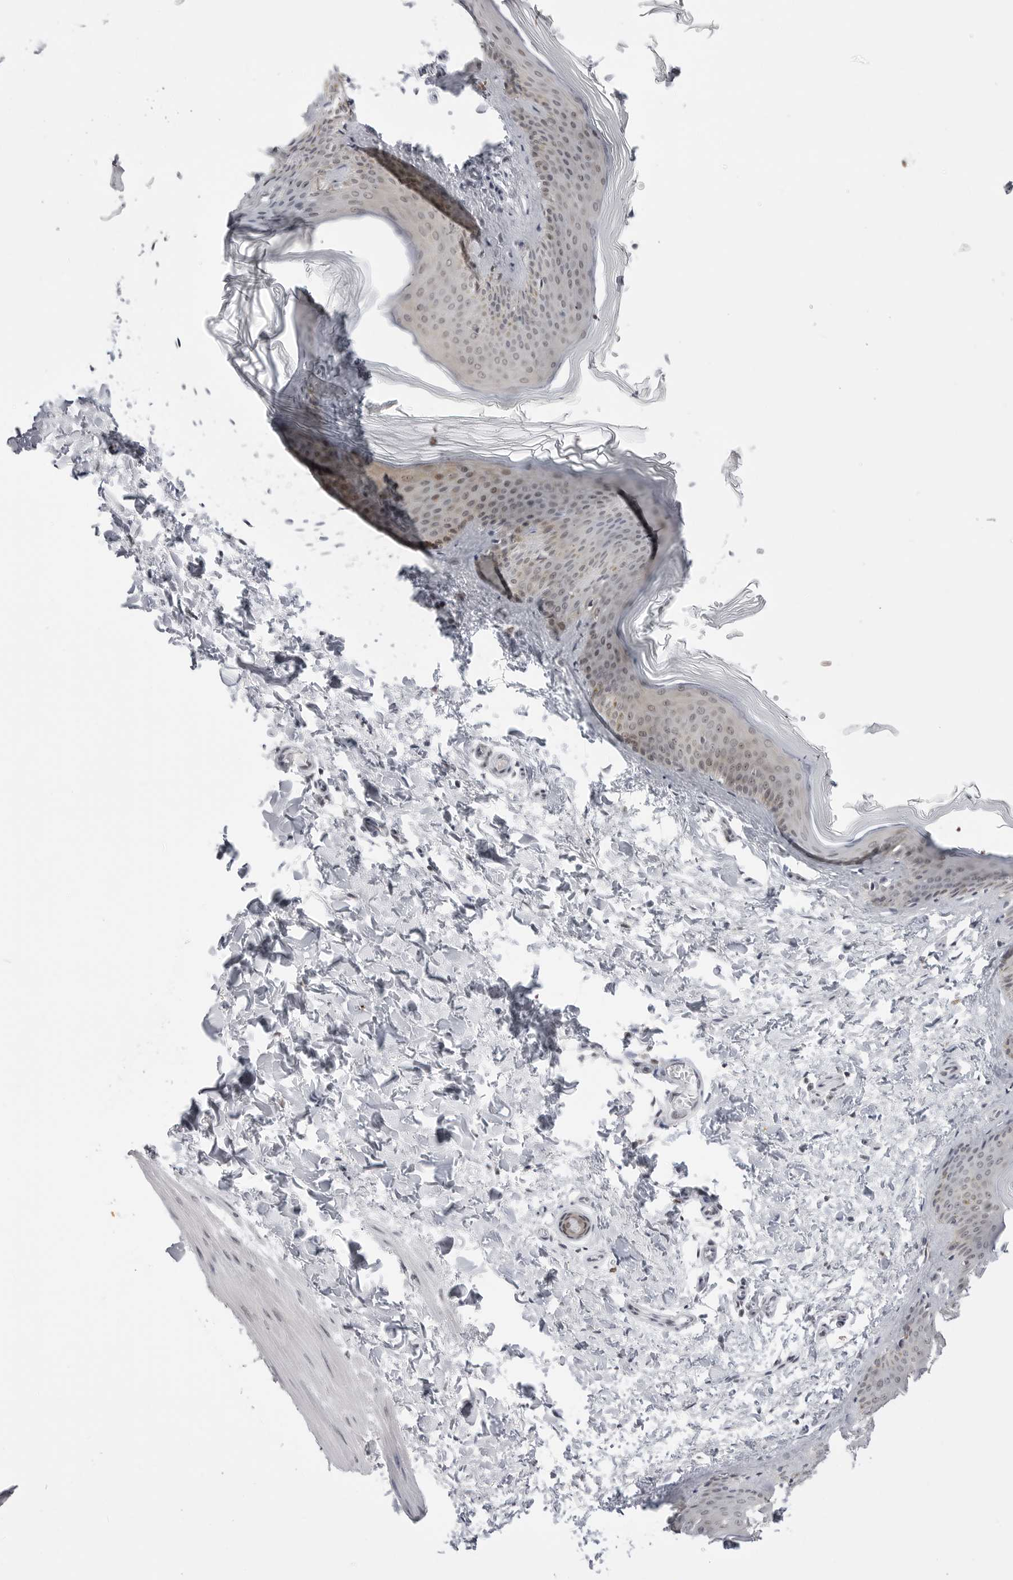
{"staining": {"intensity": "negative", "quantity": "none", "location": "none"}, "tissue": "skin", "cell_type": "Fibroblasts", "image_type": "normal", "snomed": [{"axis": "morphology", "description": "Normal tissue, NOS"}, {"axis": "topography", "description": "Skin"}], "caption": "The micrograph reveals no significant staining in fibroblasts of skin.", "gene": "PPP2R5C", "patient": {"sex": "female", "age": 27}}